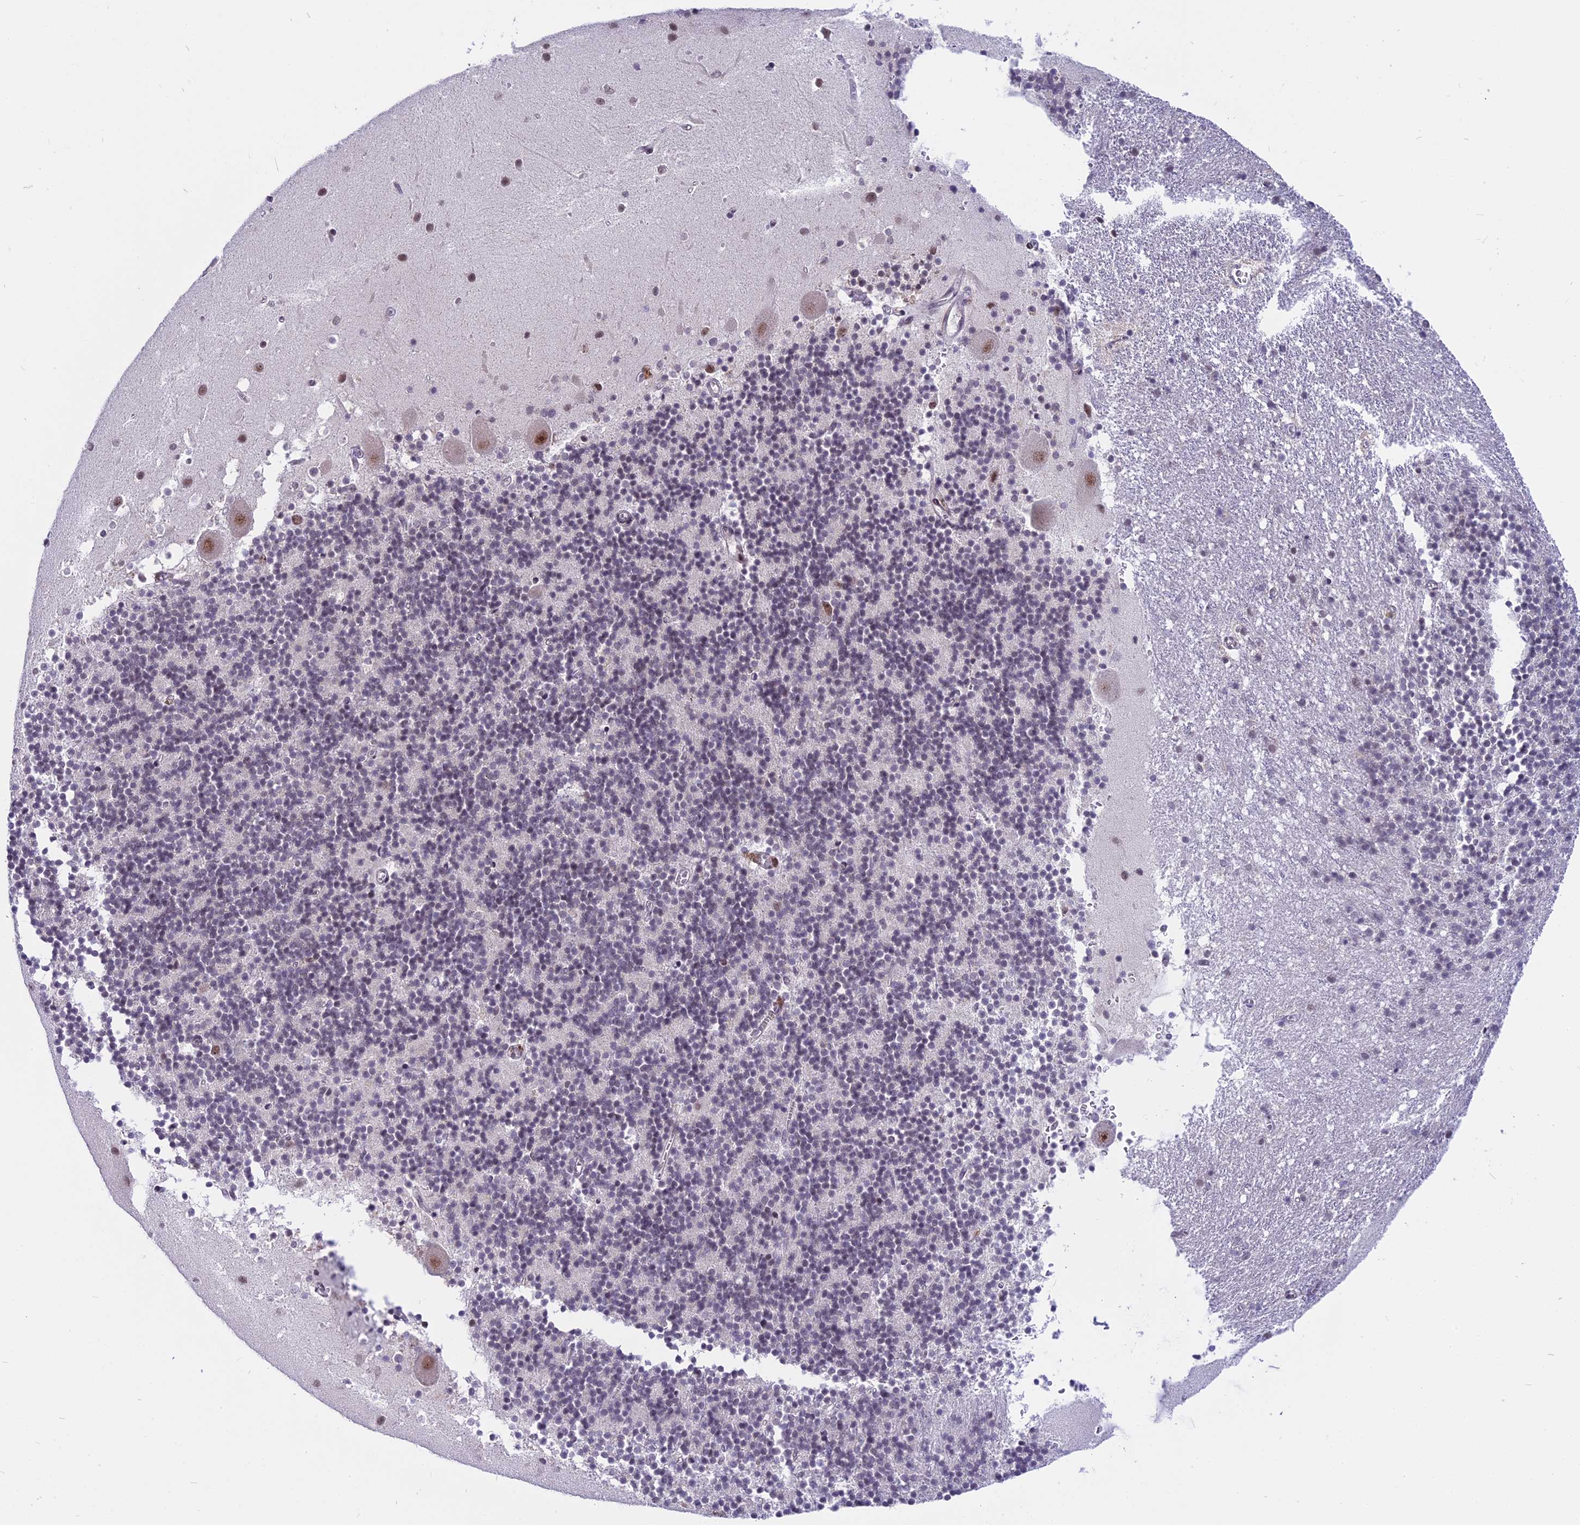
{"staining": {"intensity": "weak", "quantity": "<25%", "location": "nuclear"}, "tissue": "cerebellum", "cell_type": "Cells in granular layer", "image_type": "normal", "snomed": [{"axis": "morphology", "description": "Normal tissue, NOS"}, {"axis": "topography", "description": "Cerebellum"}], "caption": "The immunohistochemistry photomicrograph has no significant positivity in cells in granular layer of cerebellum. (Stains: DAB (3,3'-diaminobenzidine) IHC with hematoxylin counter stain, Microscopy: brightfield microscopy at high magnification).", "gene": "TADA3", "patient": {"sex": "male", "age": 54}}